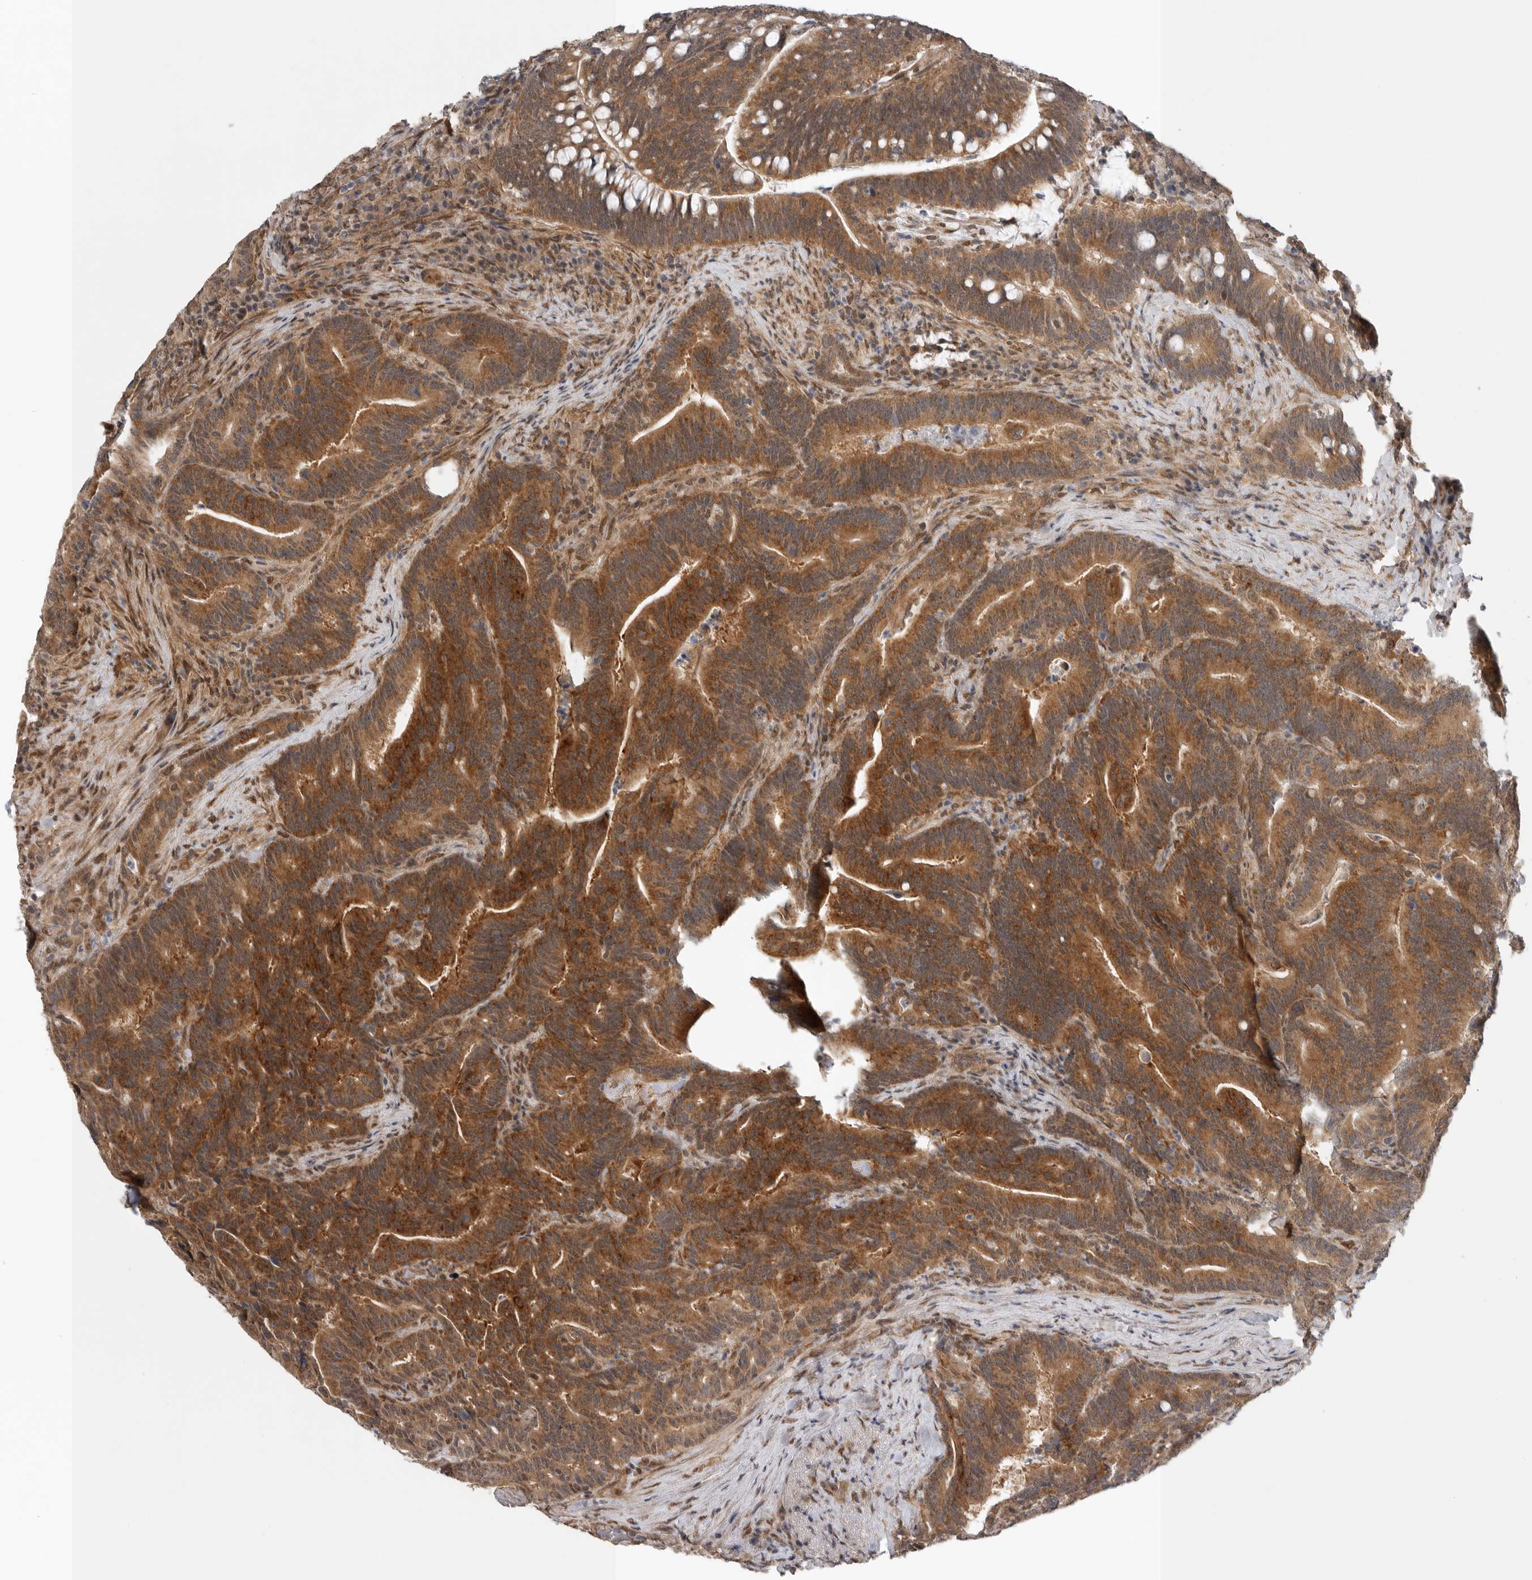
{"staining": {"intensity": "moderate", "quantity": ">75%", "location": "cytoplasmic/membranous,nuclear"}, "tissue": "colorectal cancer", "cell_type": "Tumor cells", "image_type": "cancer", "snomed": [{"axis": "morphology", "description": "Adenocarcinoma, NOS"}, {"axis": "topography", "description": "Colon"}], "caption": "Immunohistochemical staining of colorectal adenocarcinoma displays medium levels of moderate cytoplasmic/membranous and nuclear protein expression in approximately >75% of tumor cells.", "gene": "VPS50", "patient": {"sex": "female", "age": 66}}